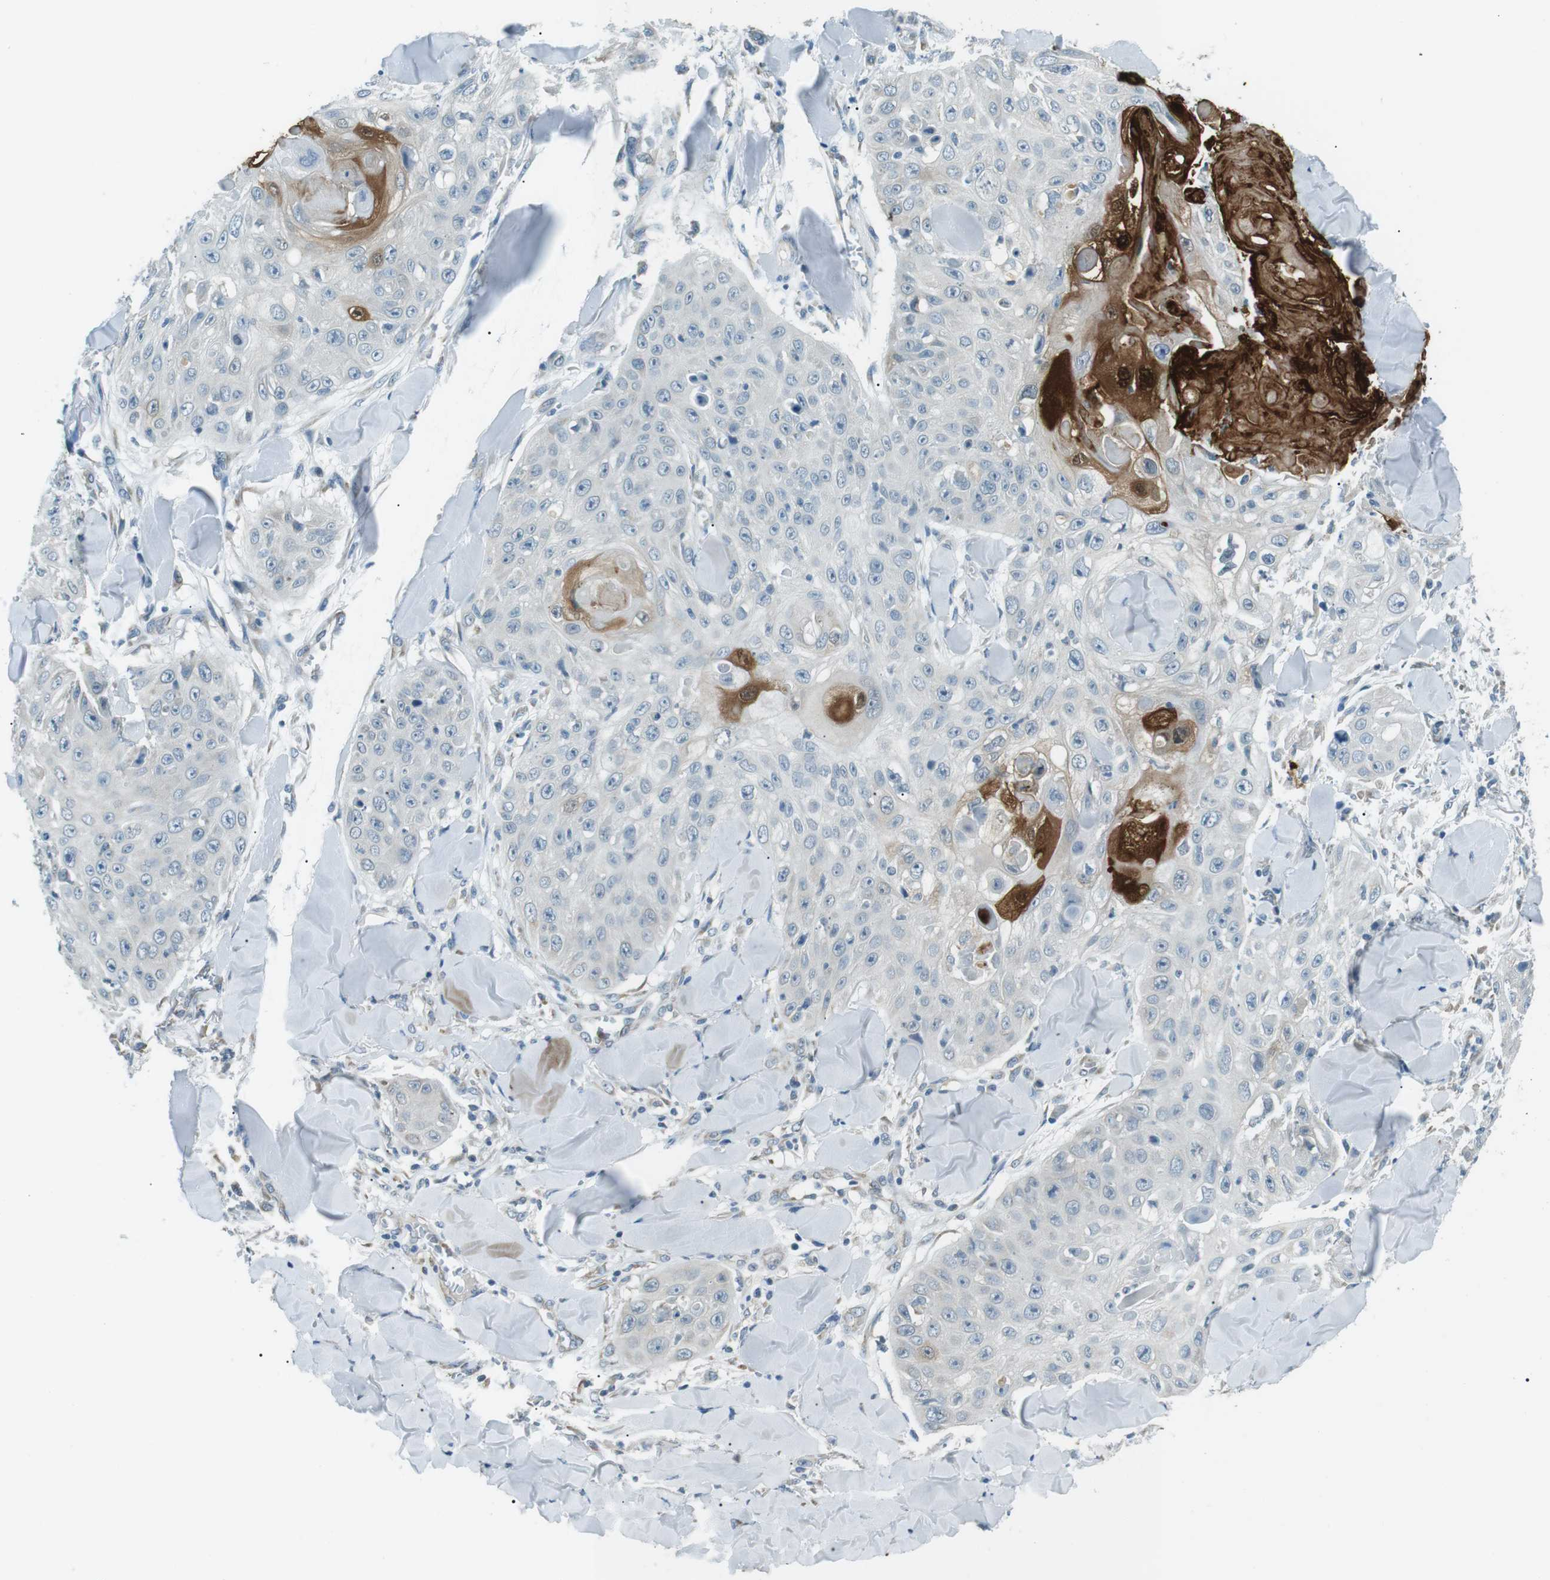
{"staining": {"intensity": "strong", "quantity": "<25%", "location": "cytoplasmic/membranous,nuclear"}, "tissue": "skin cancer", "cell_type": "Tumor cells", "image_type": "cancer", "snomed": [{"axis": "morphology", "description": "Squamous cell carcinoma, NOS"}, {"axis": "topography", "description": "Skin"}], "caption": "Immunohistochemical staining of human squamous cell carcinoma (skin) demonstrates strong cytoplasmic/membranous and nuclear protein expression in approximately <25% of tumor cells. Using DAB (brown) and hematoxylin (blue) stains, captured at high magnification using brightfield microscopy.", "gene": "SERPINB2", "patient": {"sex": "male", "age": 86}}